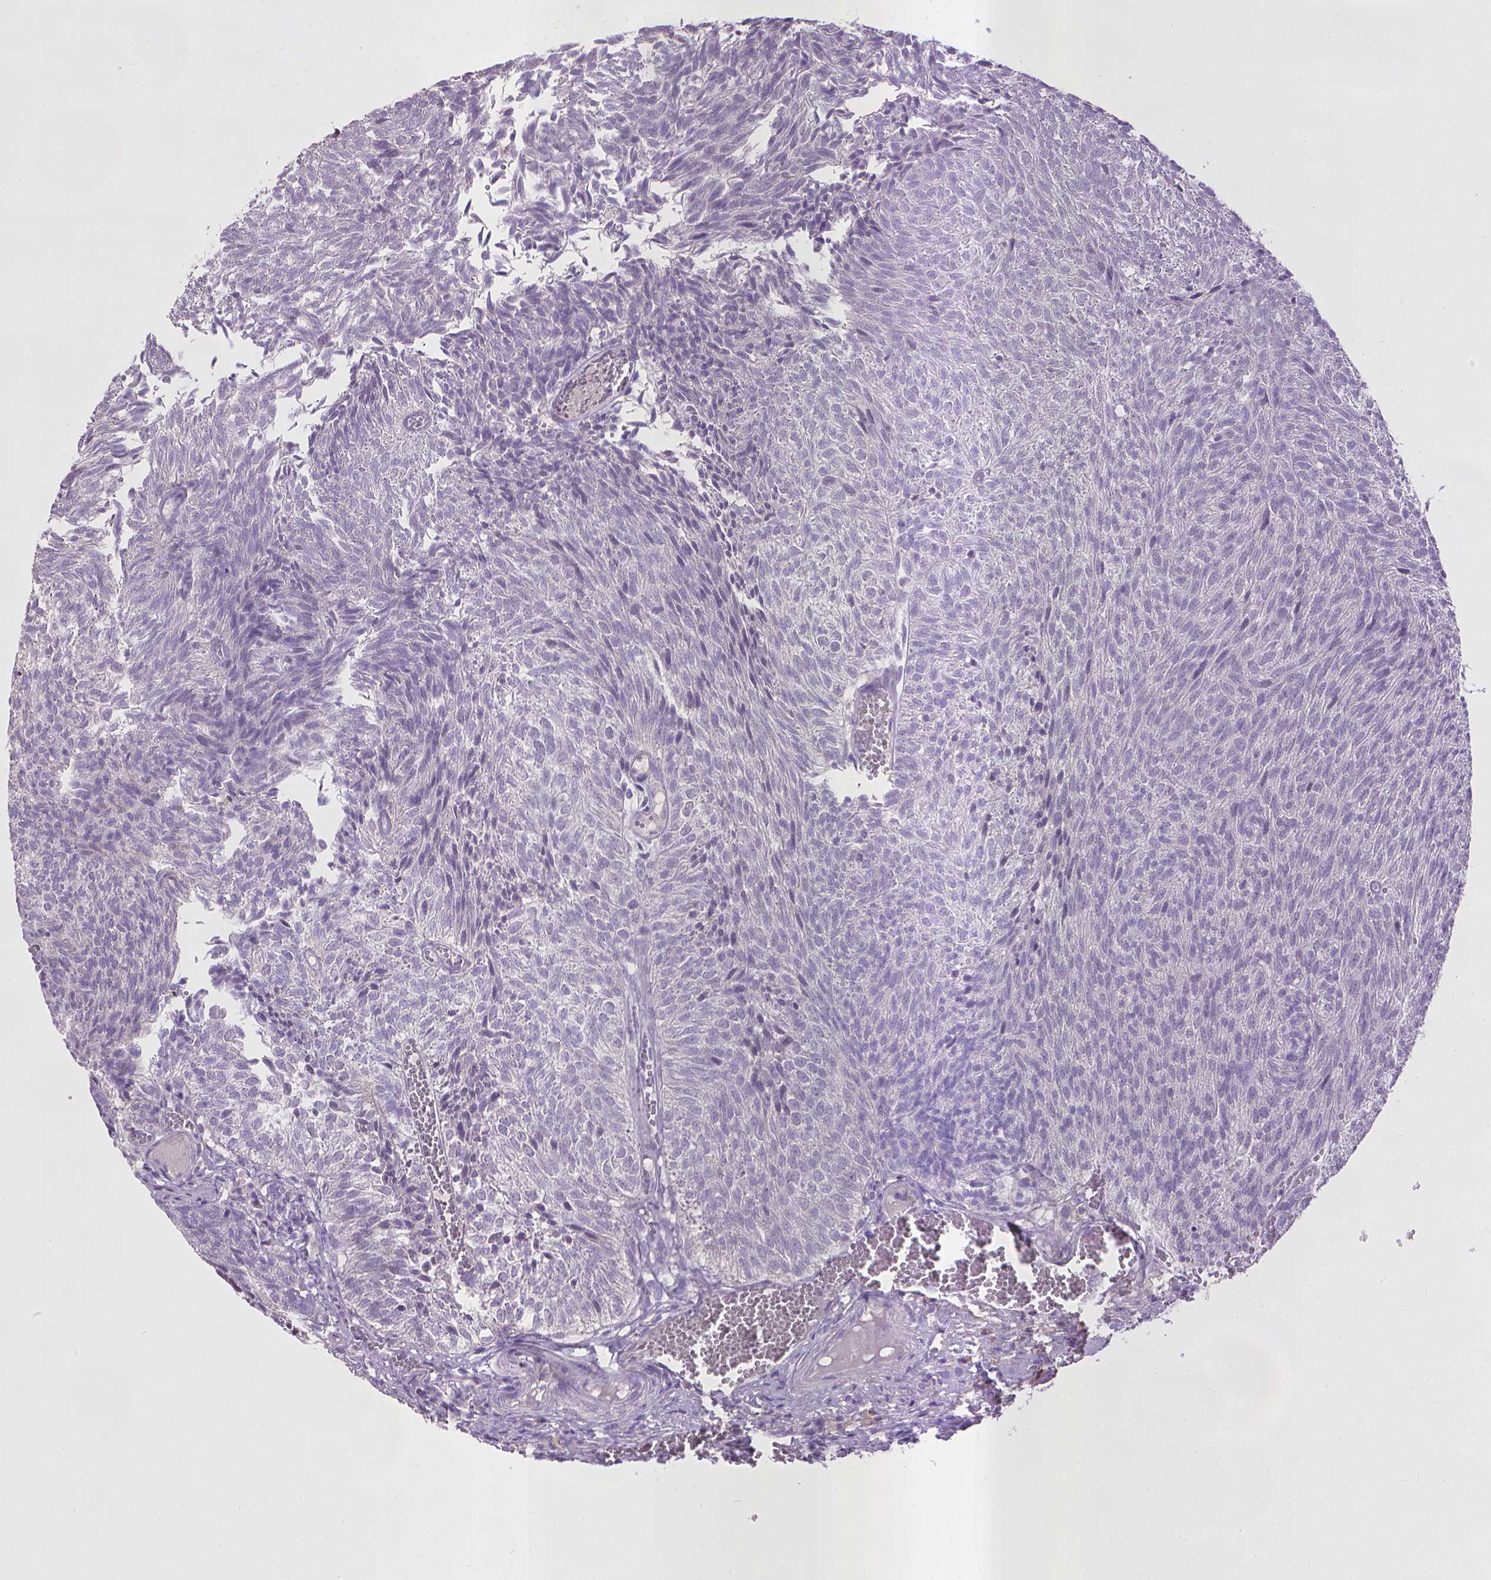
{"staining": {"intensity": "negative", "quantity": "none", "location": "none"}, "tissue": "urothelial cancer", "cell_type": "Tumor cells", "image_type": "cancer", "snomed": [{"axis": "morphology", "description": "Urothelial carcinoma, Low grade"}, {"axis": "topography", "description": "Urinary bladder"}], "caption": "Photomicrograph shows no significant protein positivity in tumor cells of urothelial carcinoma (low-grade).", "gene": "CPM", "patient": {"sex": "male", "age": 77}}